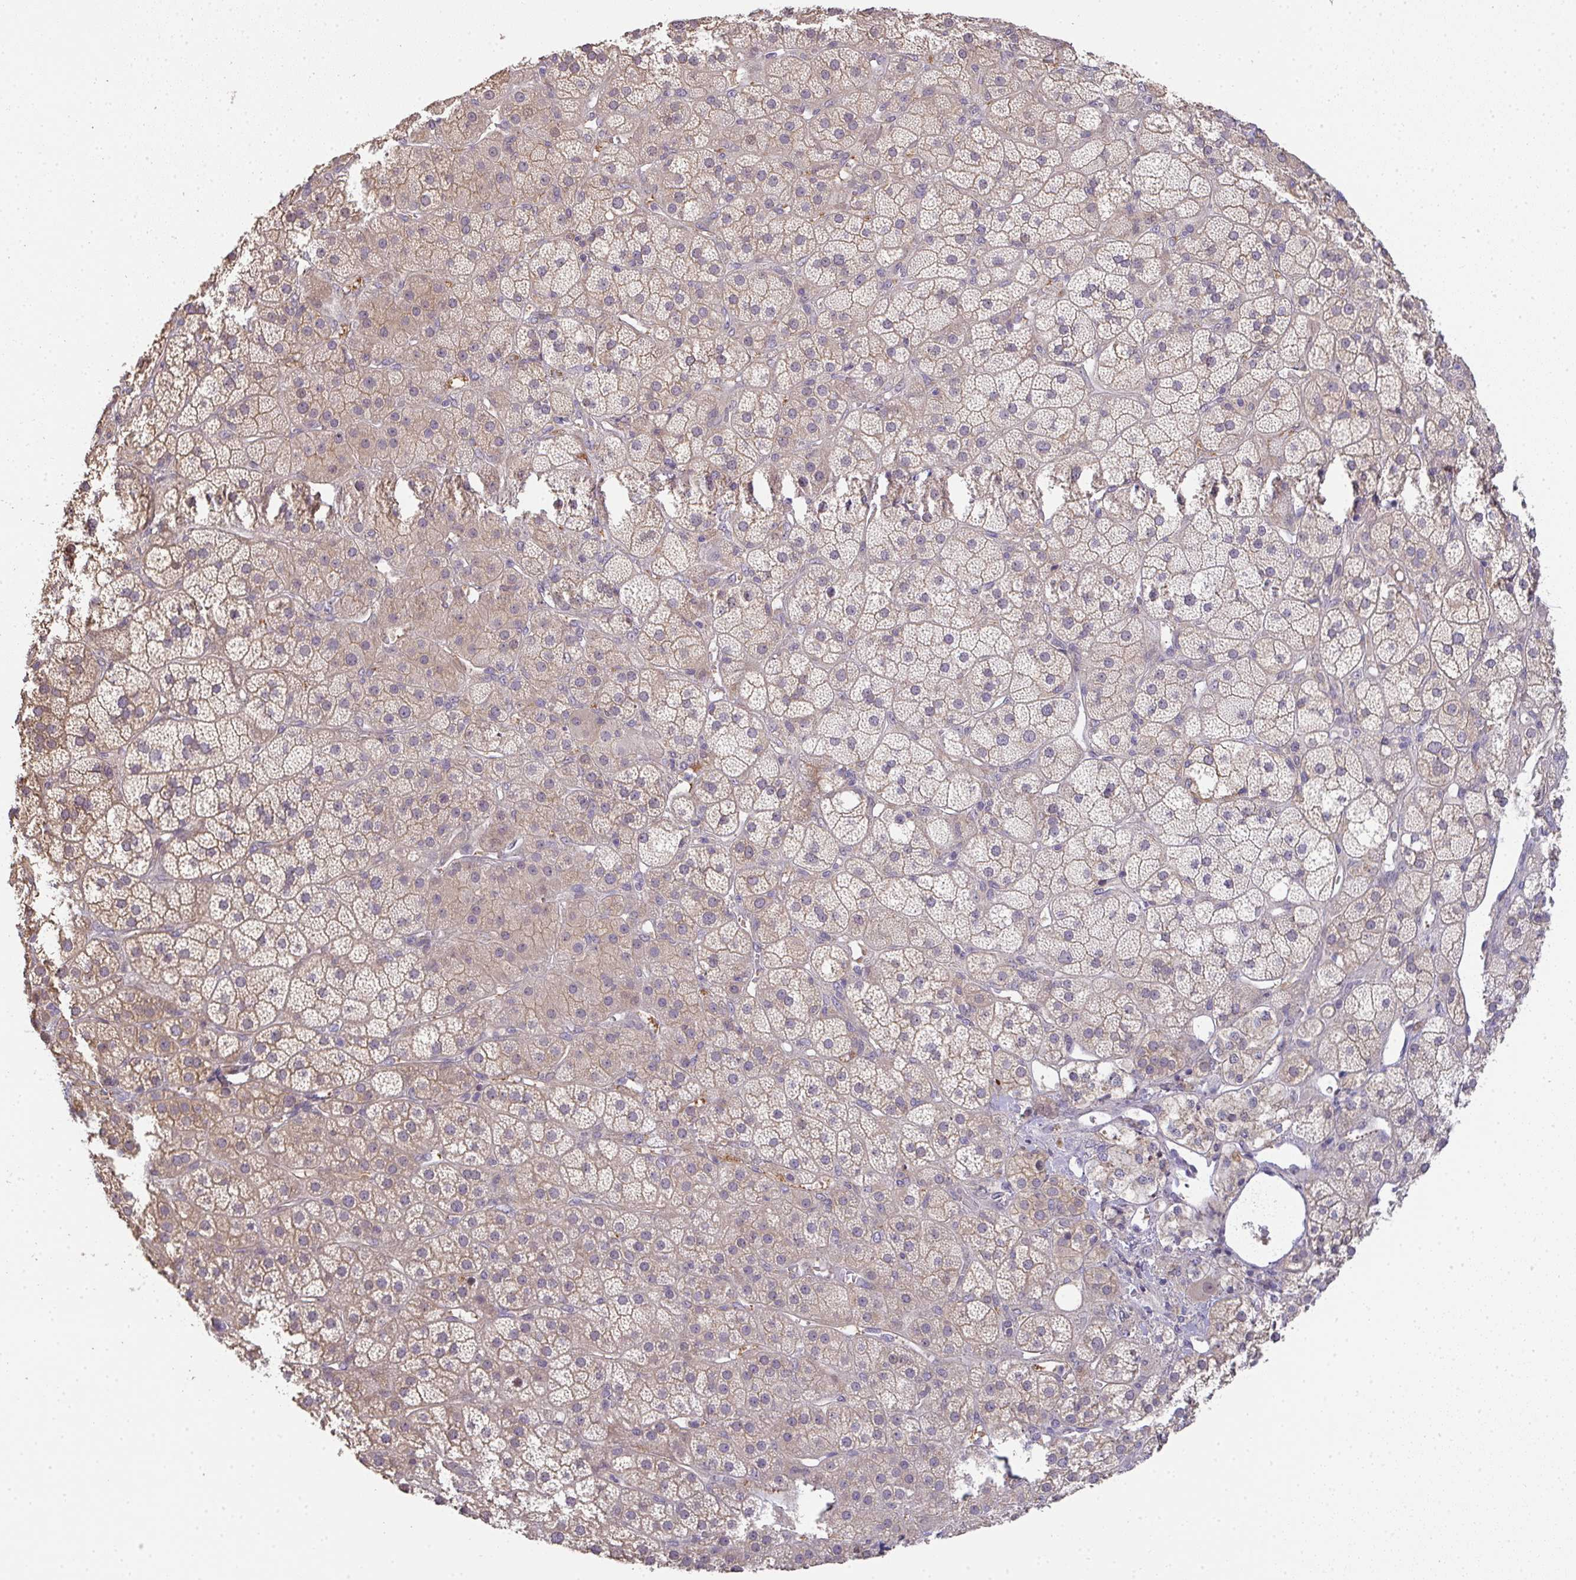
{"staining": {"intensity": "moderate", "quantity": "25%-75%", "location": "cytoplasmic/membranous"}, "tissue": "adrenal gland", "cell_type": "Glandular cells", "image_type": "normal", "snomed": [{"axis": "morphology", "description": "Normal tissue, NOS"}, {"axis": "topography", "description": "Adrenal gland"}], "caption": "Immunohistochemistry (IHC) (DAB) staining of normal adrenal gland reveals moderate cytoplasmic/membranous protein staining in about 25%-75% of glandular cells.", "gene": "EEF1AKMT1", "patient": {"sex": "male", "age": 57}}